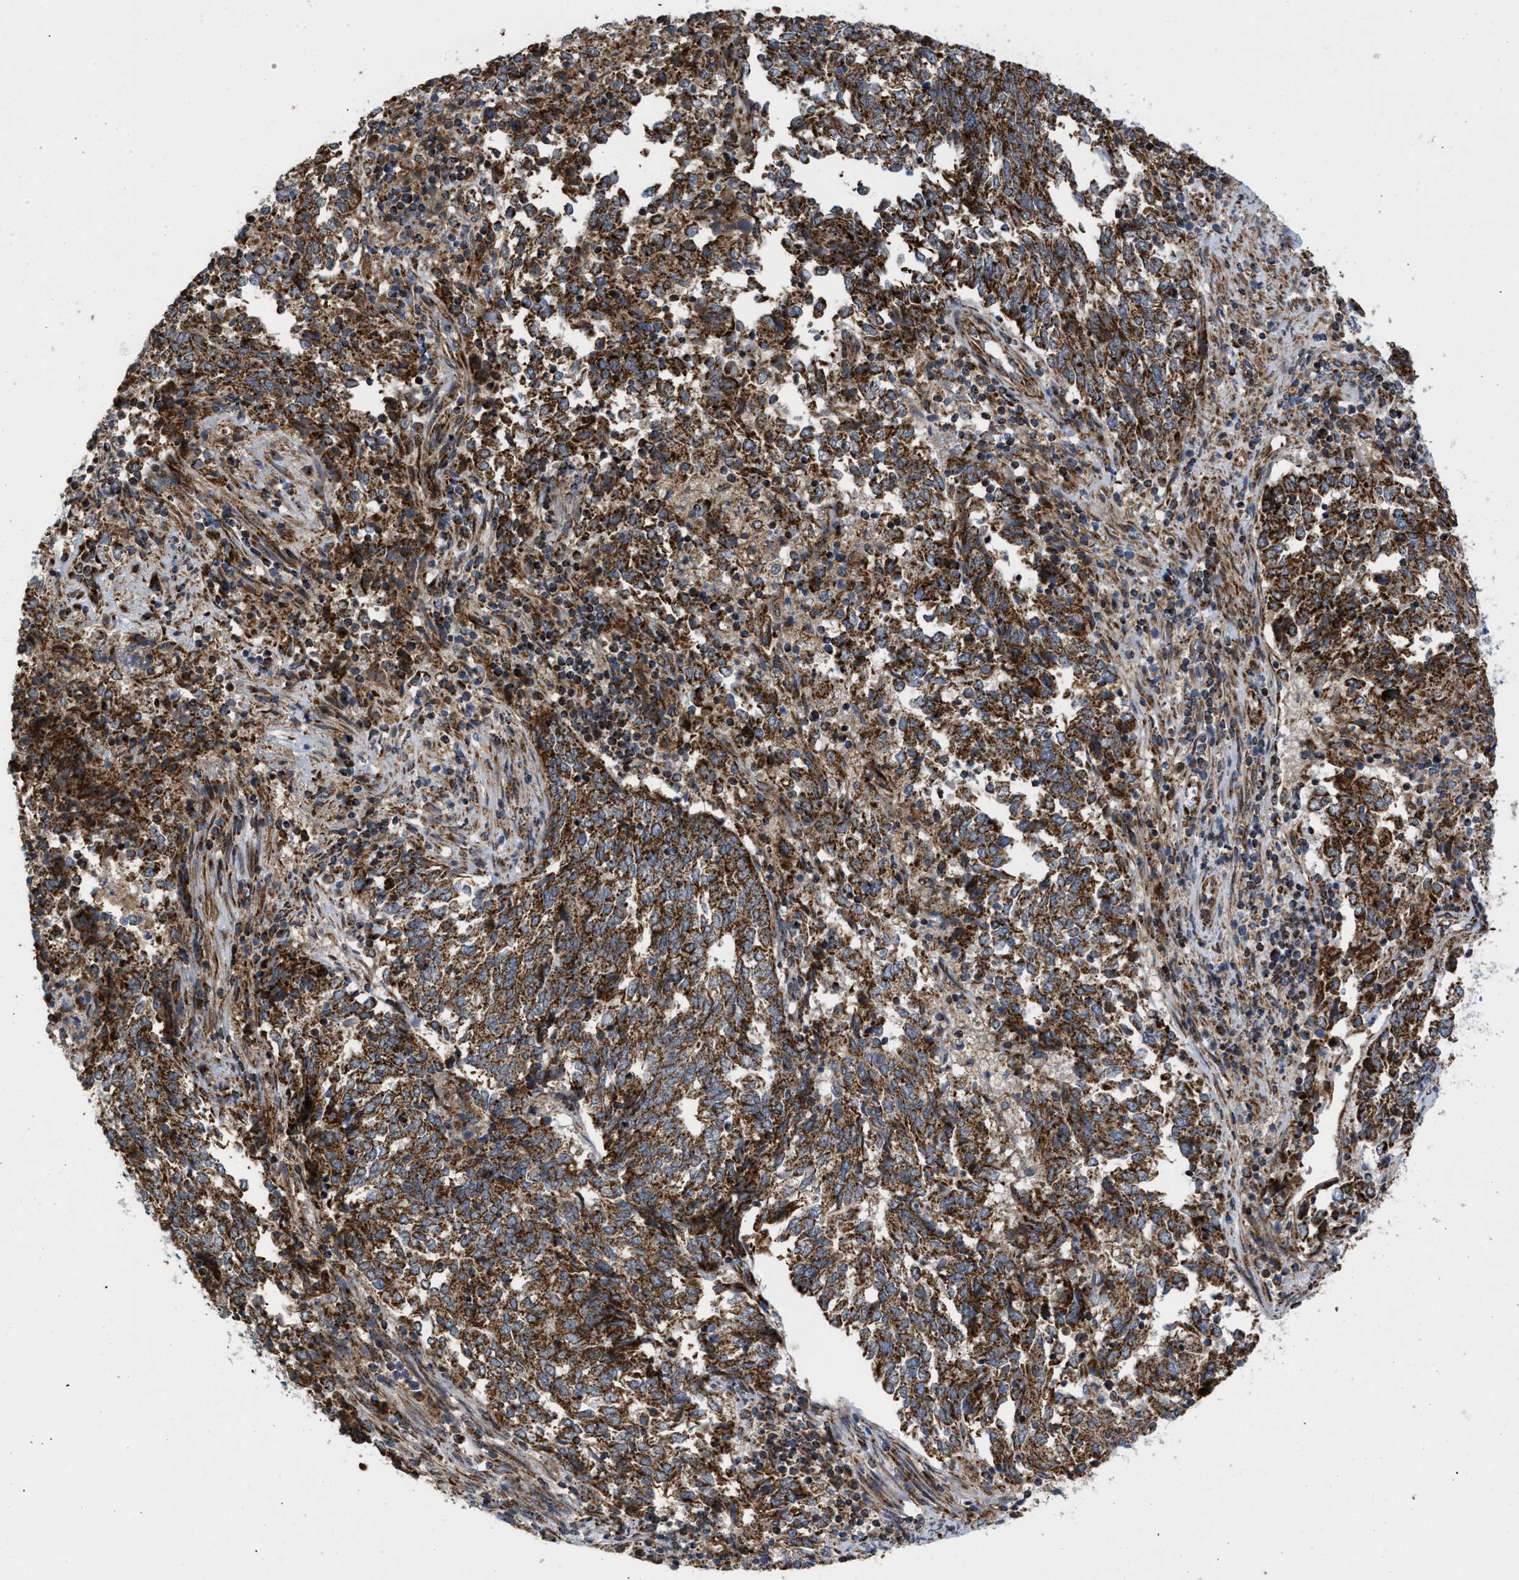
{"staining": {"intensity": "strong", "quantity": ">75%", "location": "cytoplasmic/membranous"}, "tissue": "endometrial cancer", "cell_type": "Tumor cells", "image_type": "cancer", "snomed": [{"axis": "morphology", "description": "Adenocarcinoma, NOS"}, {"axis": "topography", "description": "Endometrium"}], "caption": "About >75% of tumor cells in endometrial adenocarcinoma display strong cytoplasmic/membranous protein positivity as visualized by brown immunohistochemical staining.", "gene": "TACO1", "patient": {"sex": "female", "age": 80}}